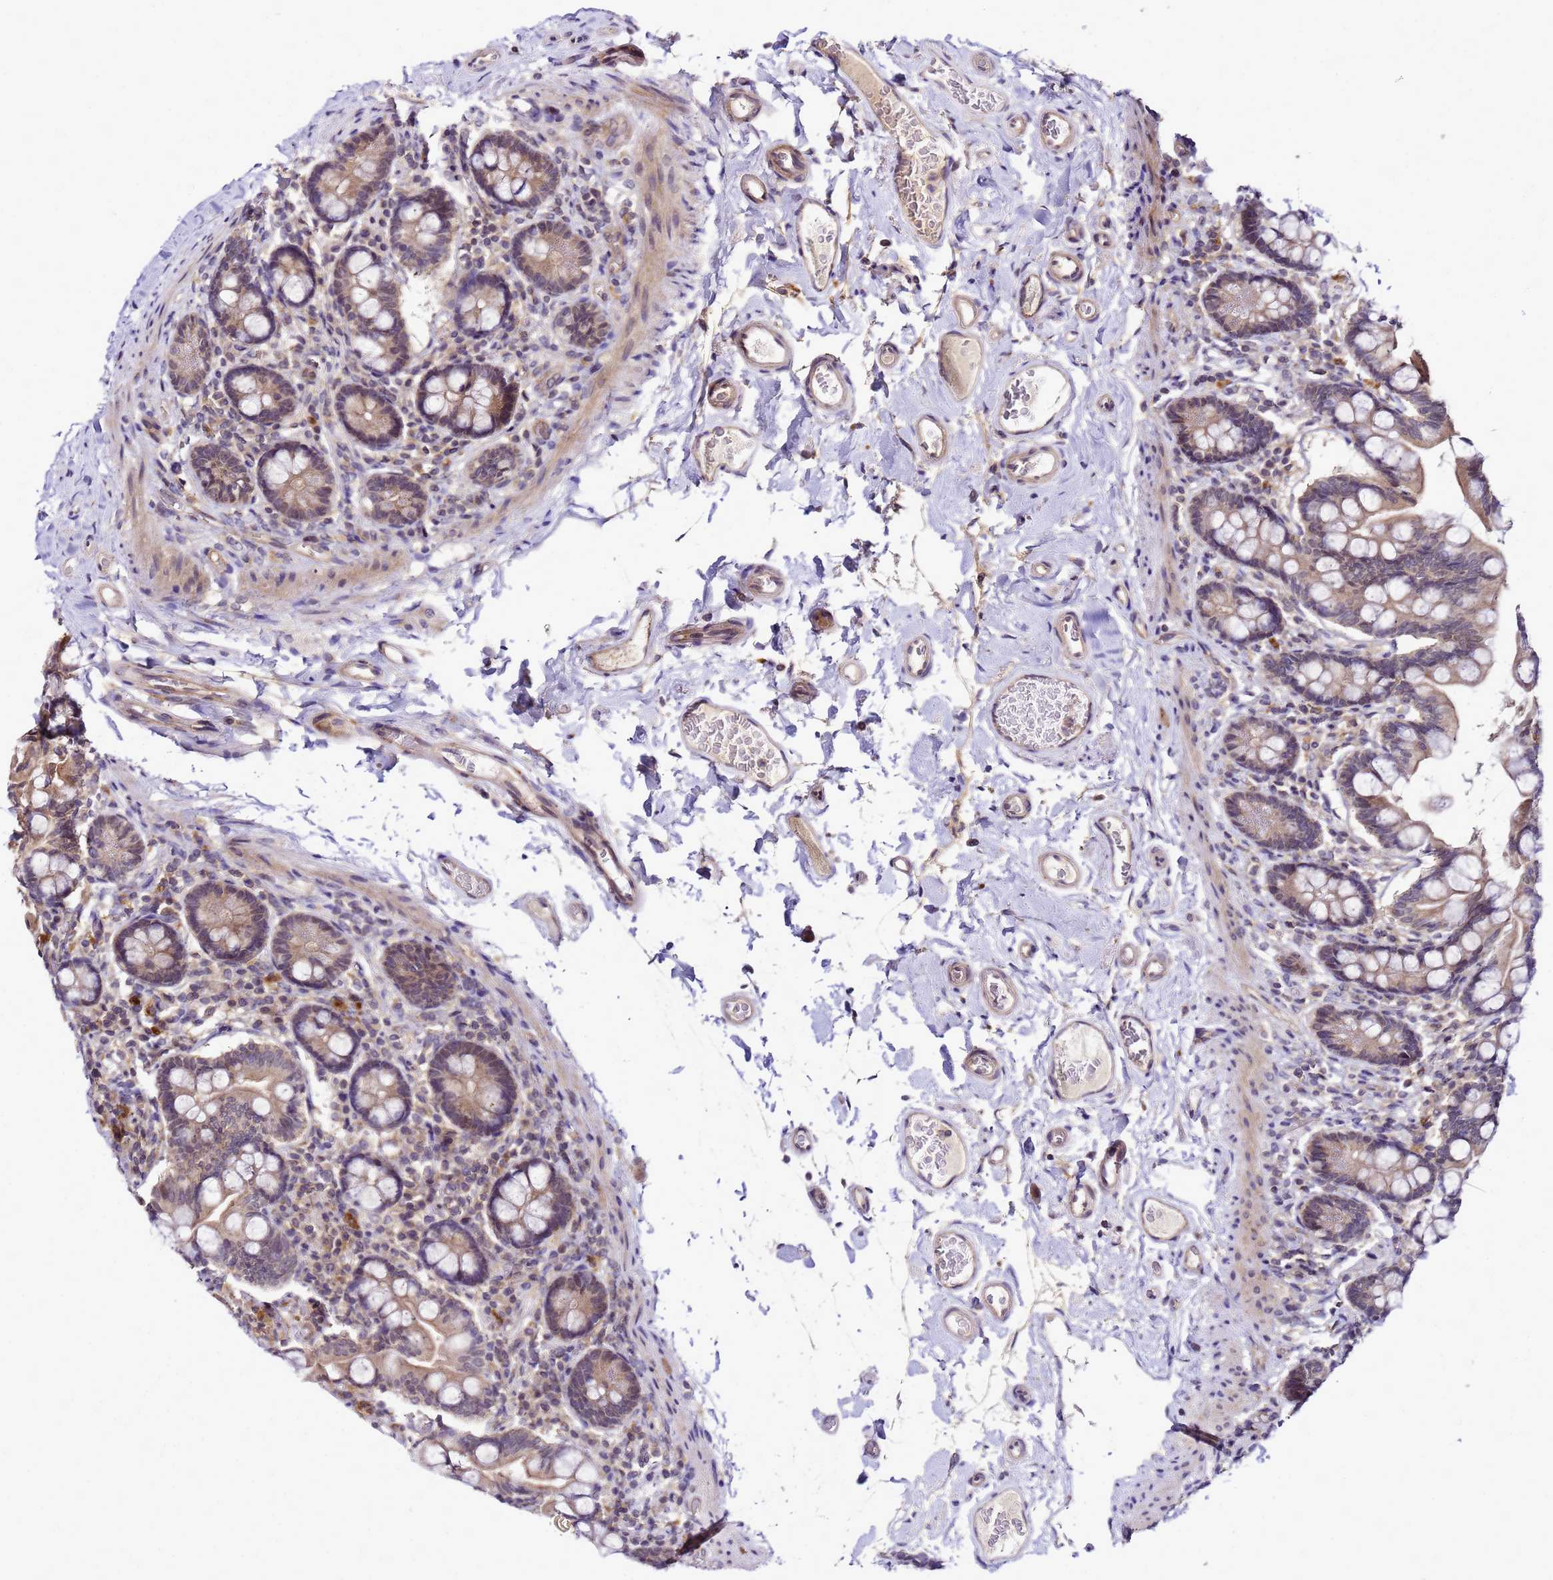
{"staining": {"intensity": "moderate", "quantity": ">75%", "location": "cytoplasmic/membranous"}, "tissue": "small intestine", "cell_type": "Glandular cells", "image_type": "normal", "snomed": [{"axis": "morphology", "description": "Normal tissue, NOS"}, {"axis": "topography", "description": "Small intestine"}], "caption": "Approximately >75% of glandular cells in benign human small intestine show moderate cytoplasmic/membranous protein expression as visualized by brown immunohistochemical staining.", "gene": "SAT1", "patient": {"sex": "female", "age": 64}}